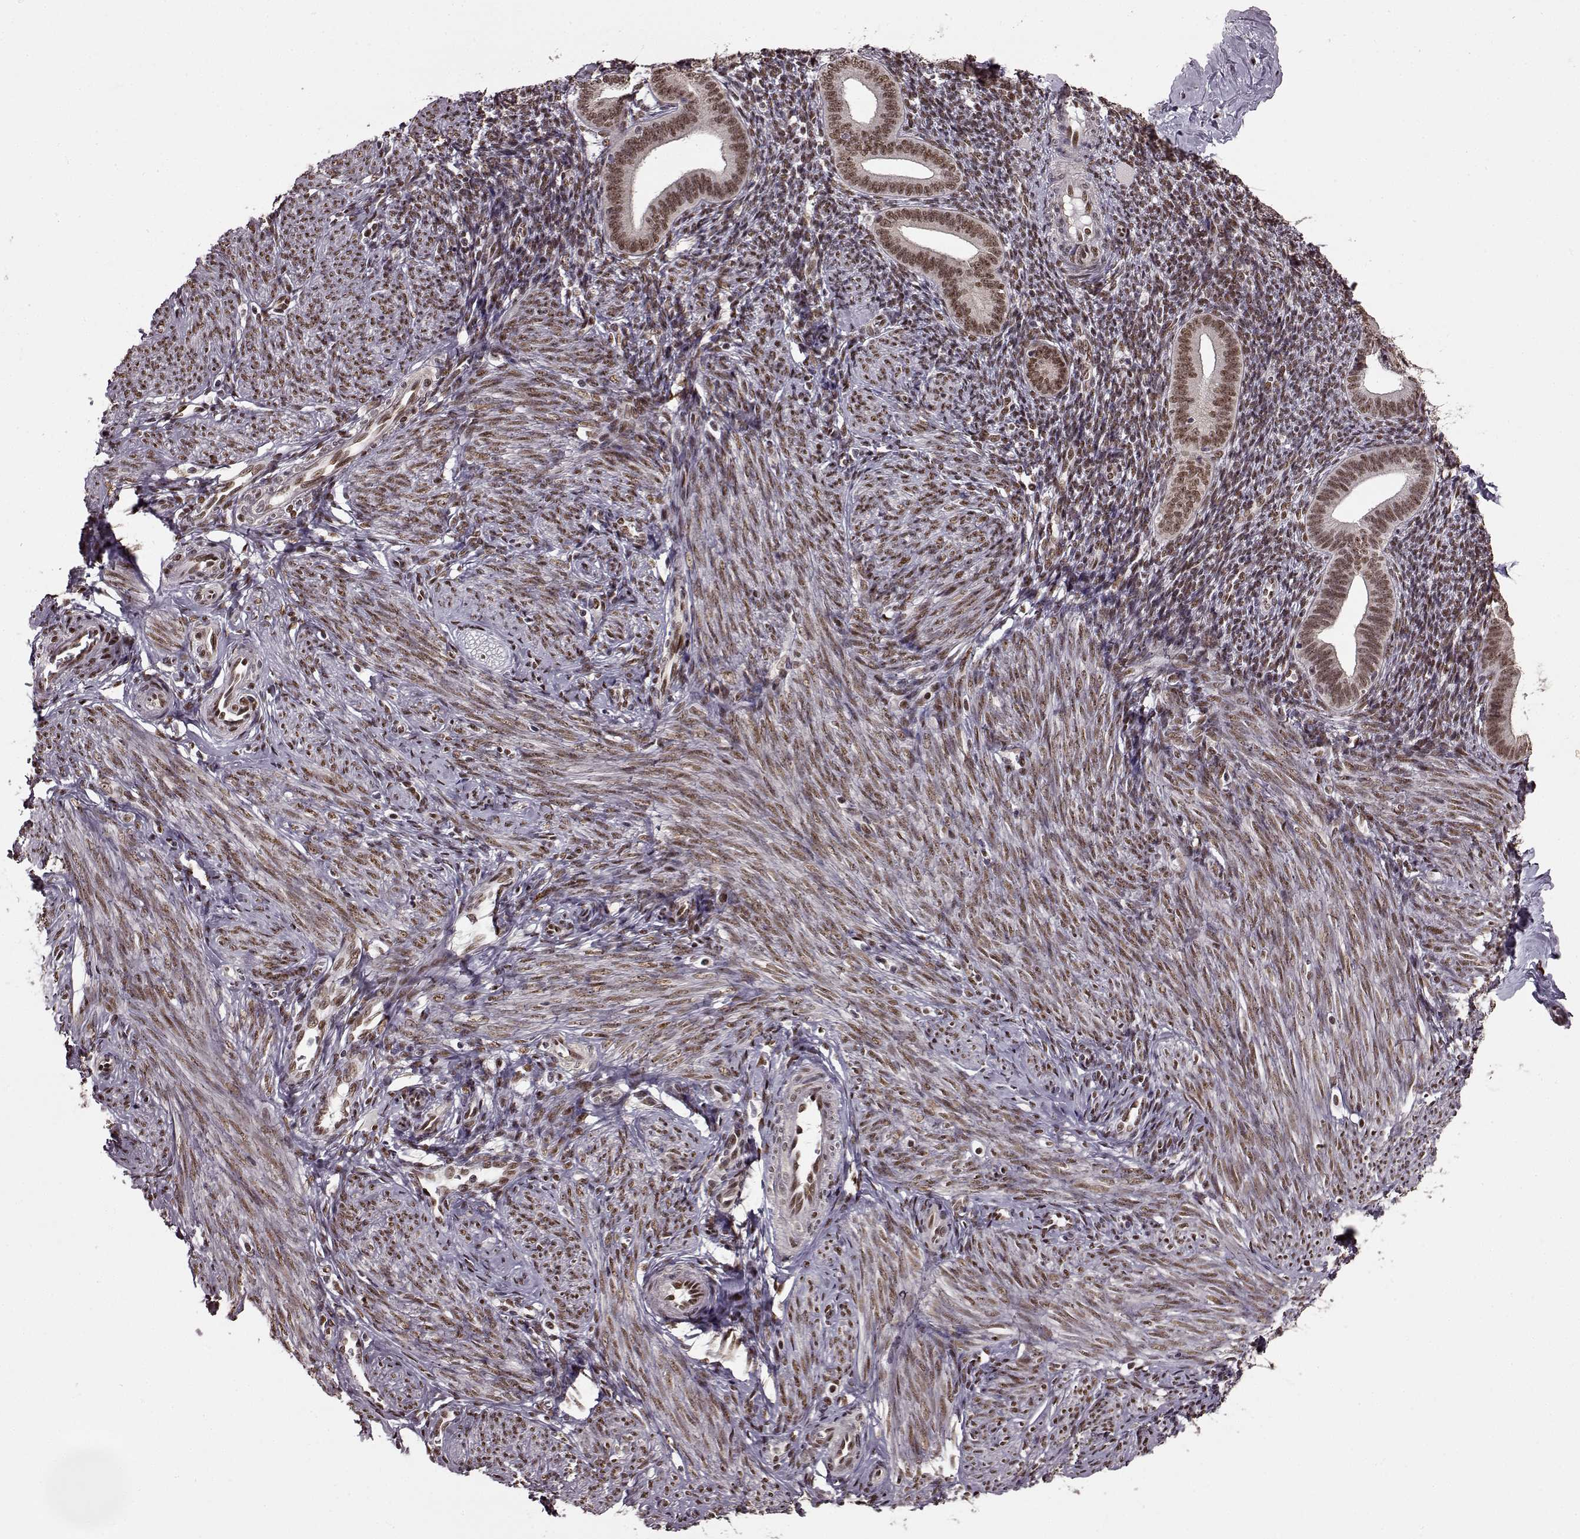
{"staining": {"intensity": "weak", "quantity": "25%-75%", "location": "nuclear"}, "tissue": "endometrium", "cell_type": "Cells in endometrial stroma", "image_type": "normal", "snomed": [{"axis": "morphology", "description": "Normal tissue, NOS"}, {"axis": "topography", "description": "Endometrium"}], "caption": "Protein staining of normal endometrium exhibits weak nuclear positivity in approximately 25%-75% of cells in endometrial stroma.", "gene": "FTO", "patient": {"sex": "female", "age": 40}}